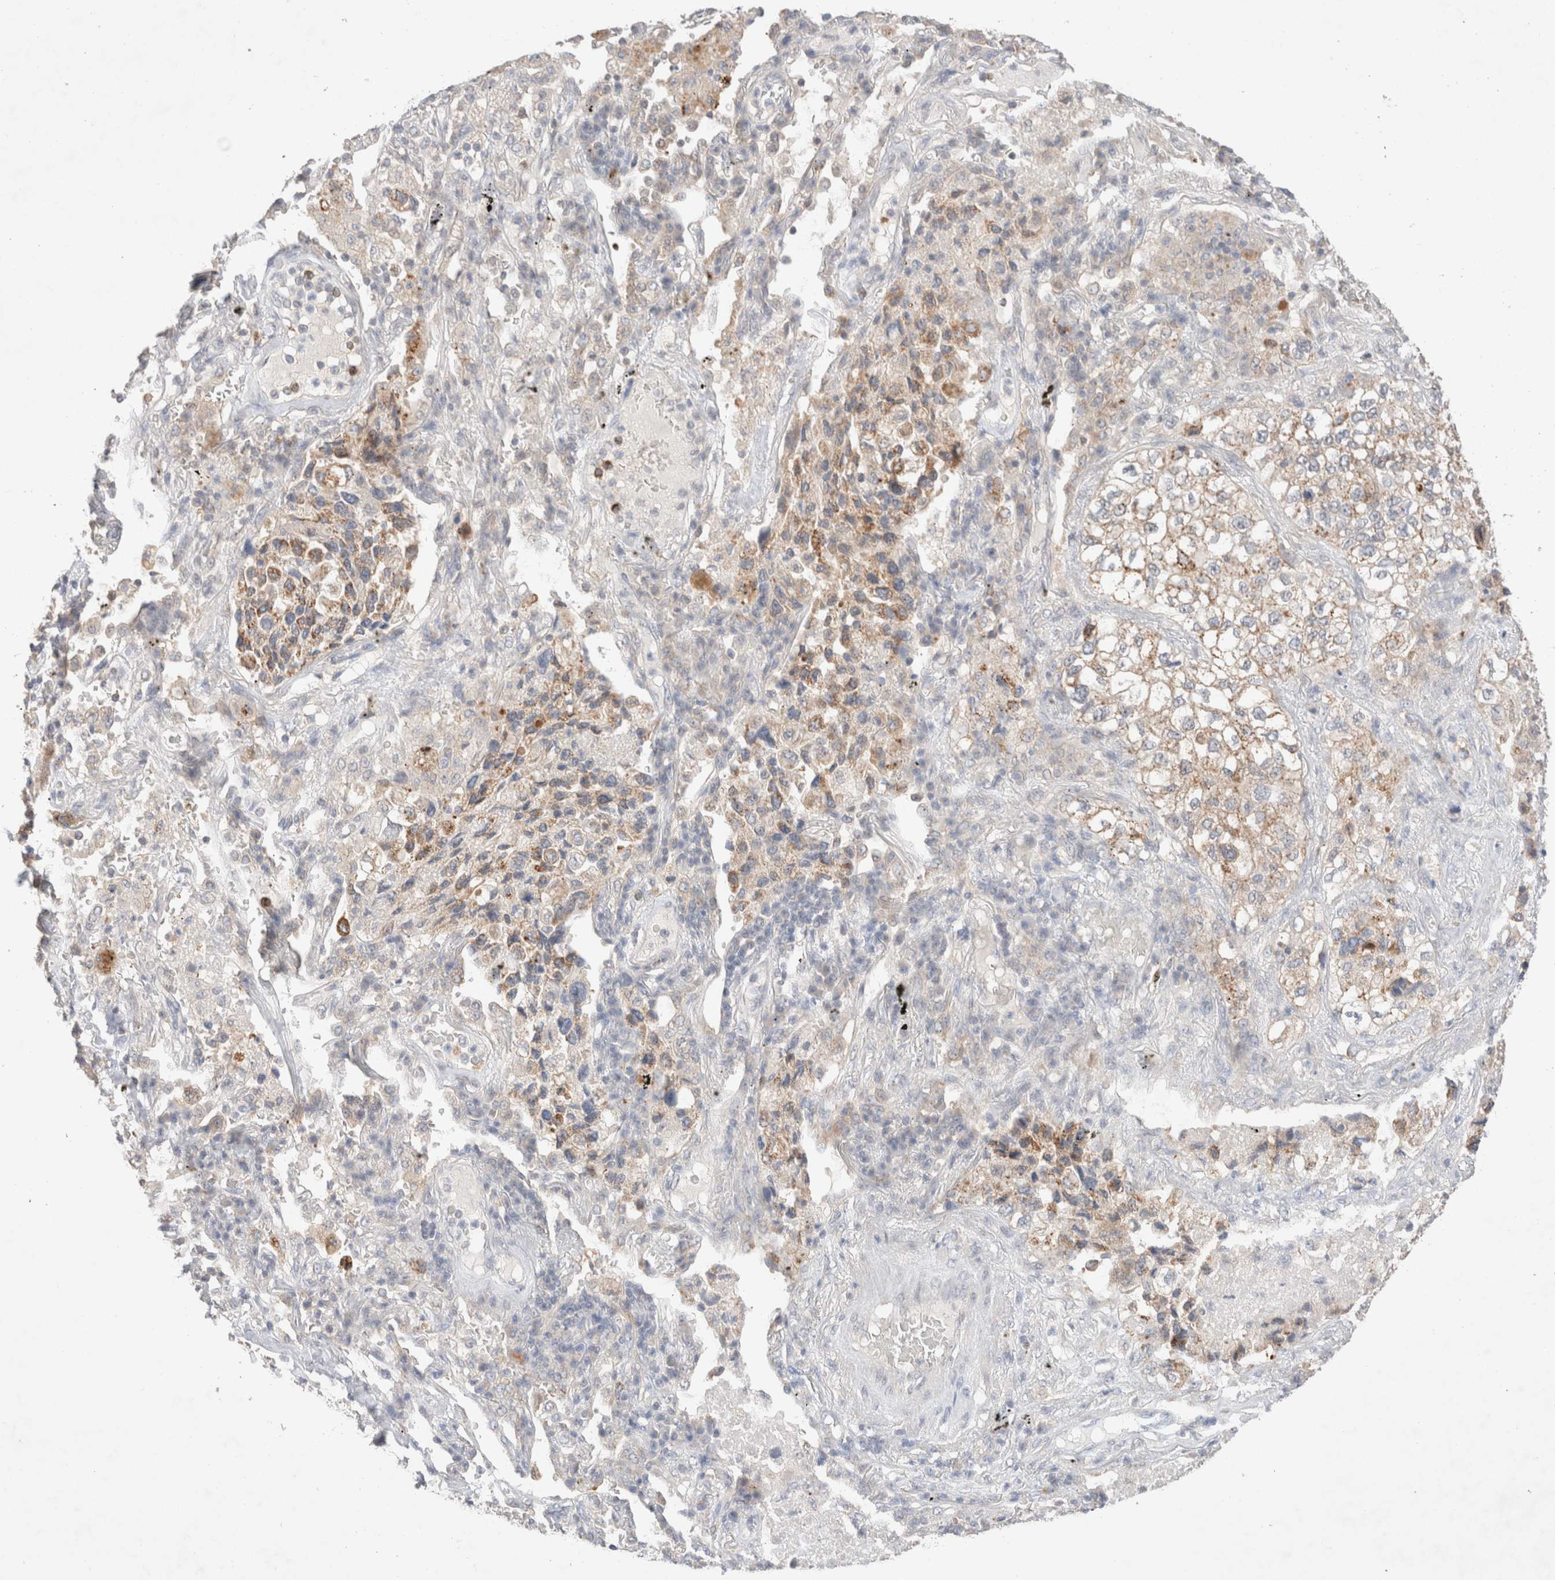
{"staining": {"intensity": "moderate", "quantity": ">75%", "location": "cytoplasmic/membranous"}, "tissue": "lung cancer", "cell_type": "Tumor cells", "image_type": "cancer", "snomed": [{"axis": "morphology", "description": "Adenocarcinoma, NOS"}, {"axis": "topography", "description": "Lung"}], "caption": "High-power microscopy captured an IHC micrograph of lung cancer (adenocarcinoma), revealing moderate cytoplasmic/membranous staining in about >75% of tumor cells.", "gene": "TRIM41", "patient": {"sex": "male", "age": 63}}